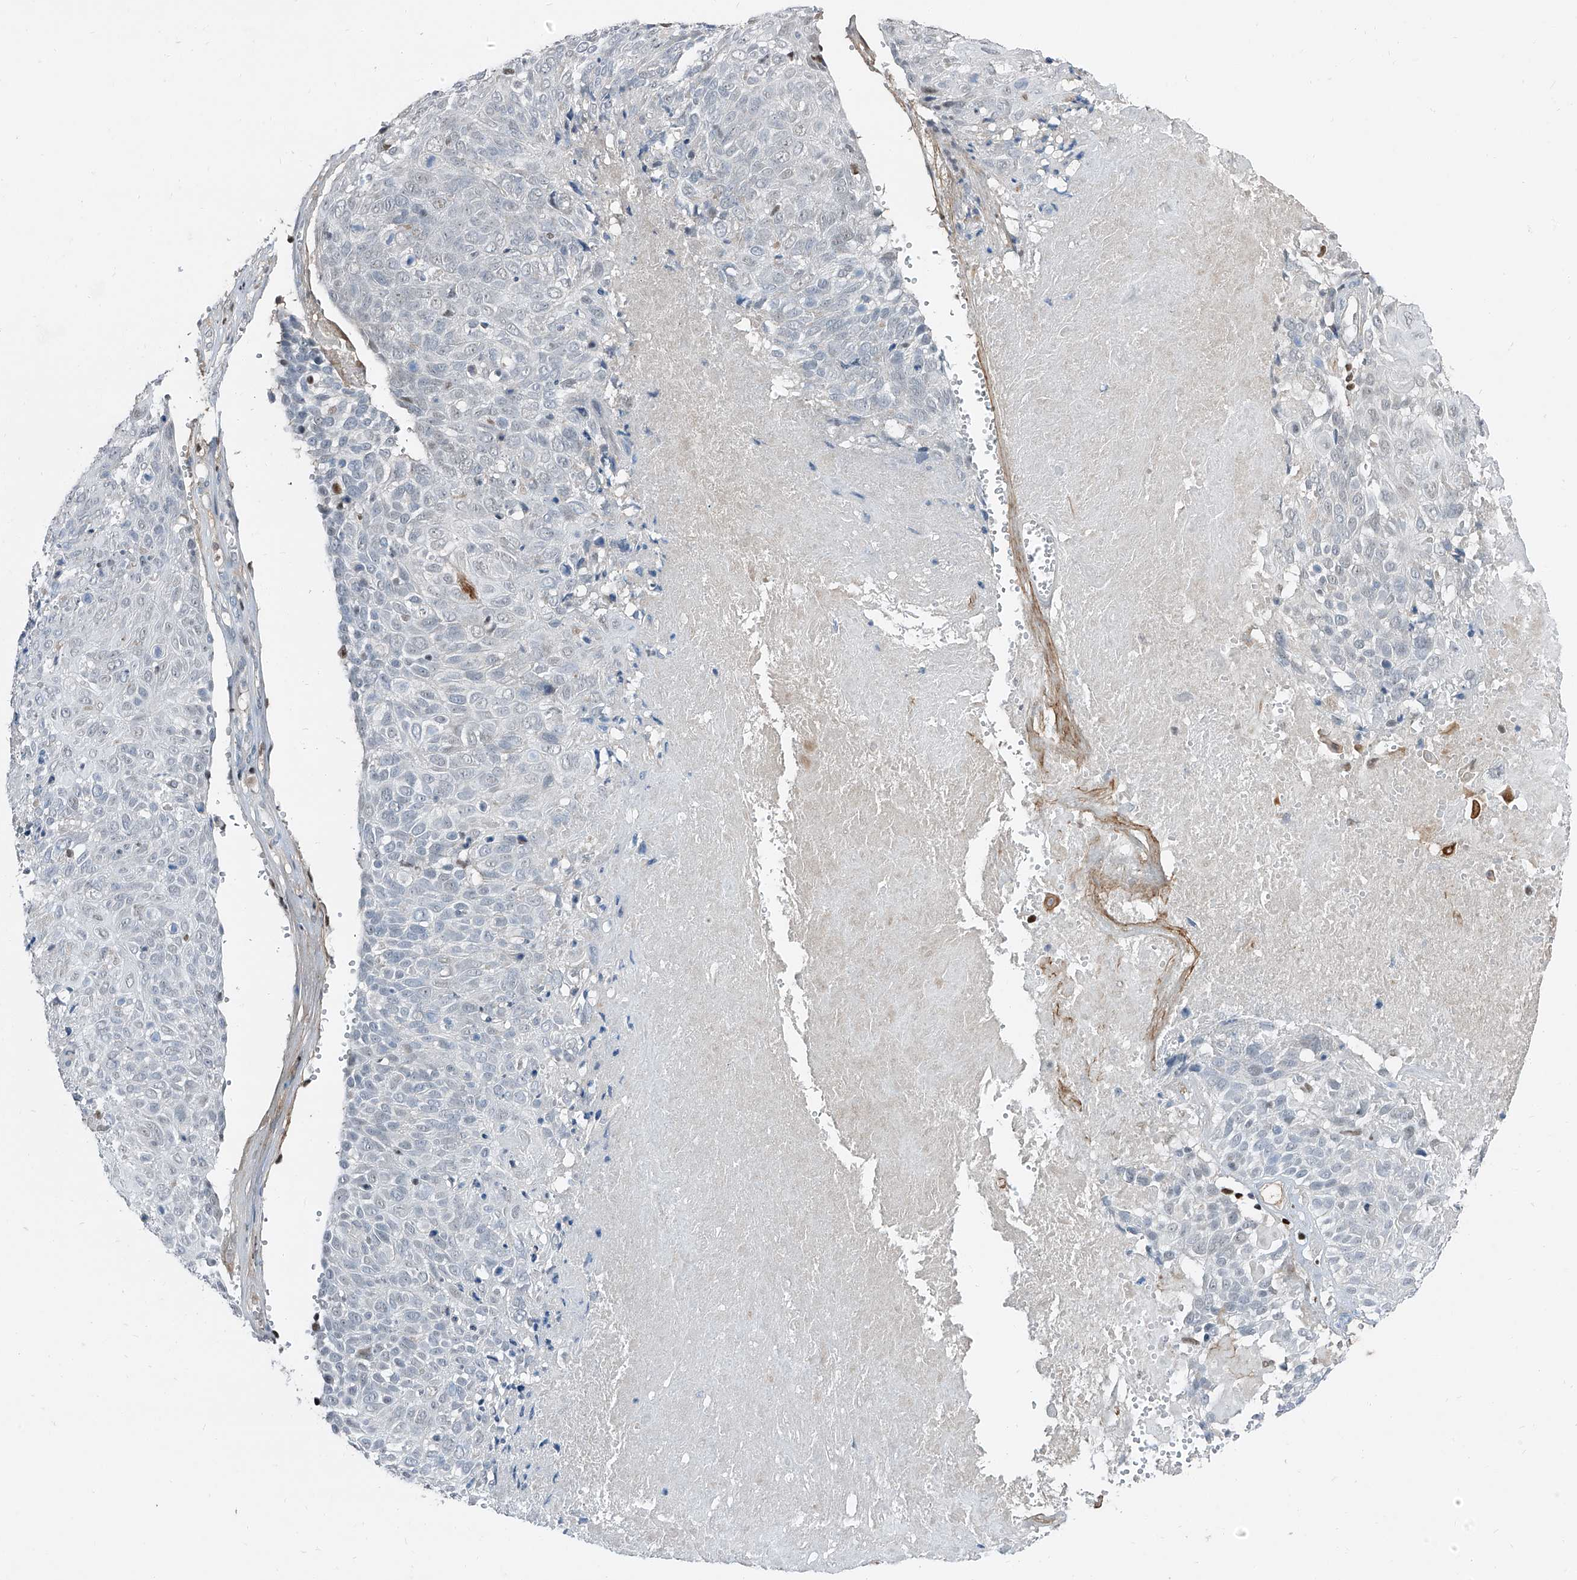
{"staining": {"intensity": "negative", "quantity": "none", "location": "none"}, "tissue": "cervical cancer", "cell_type": "Tumor cells", "image_type": "cancer", "snomed": [{"axis": "morphology", "description": "Squamous cell carcinoma, NOS"}, {"axis": "topography", "description": "Cervix"}], "caption": "High magnification brightfield microscopy of squamous cell carcinoma (cervical) stained with DAB (3,3'-diaminobenzidine) (brown) and counterstained with hematoxylin (blue): tumor cells show no significant expression.", "gene": "HOXA3", "patient": {"sex": "female", "age": 74}}